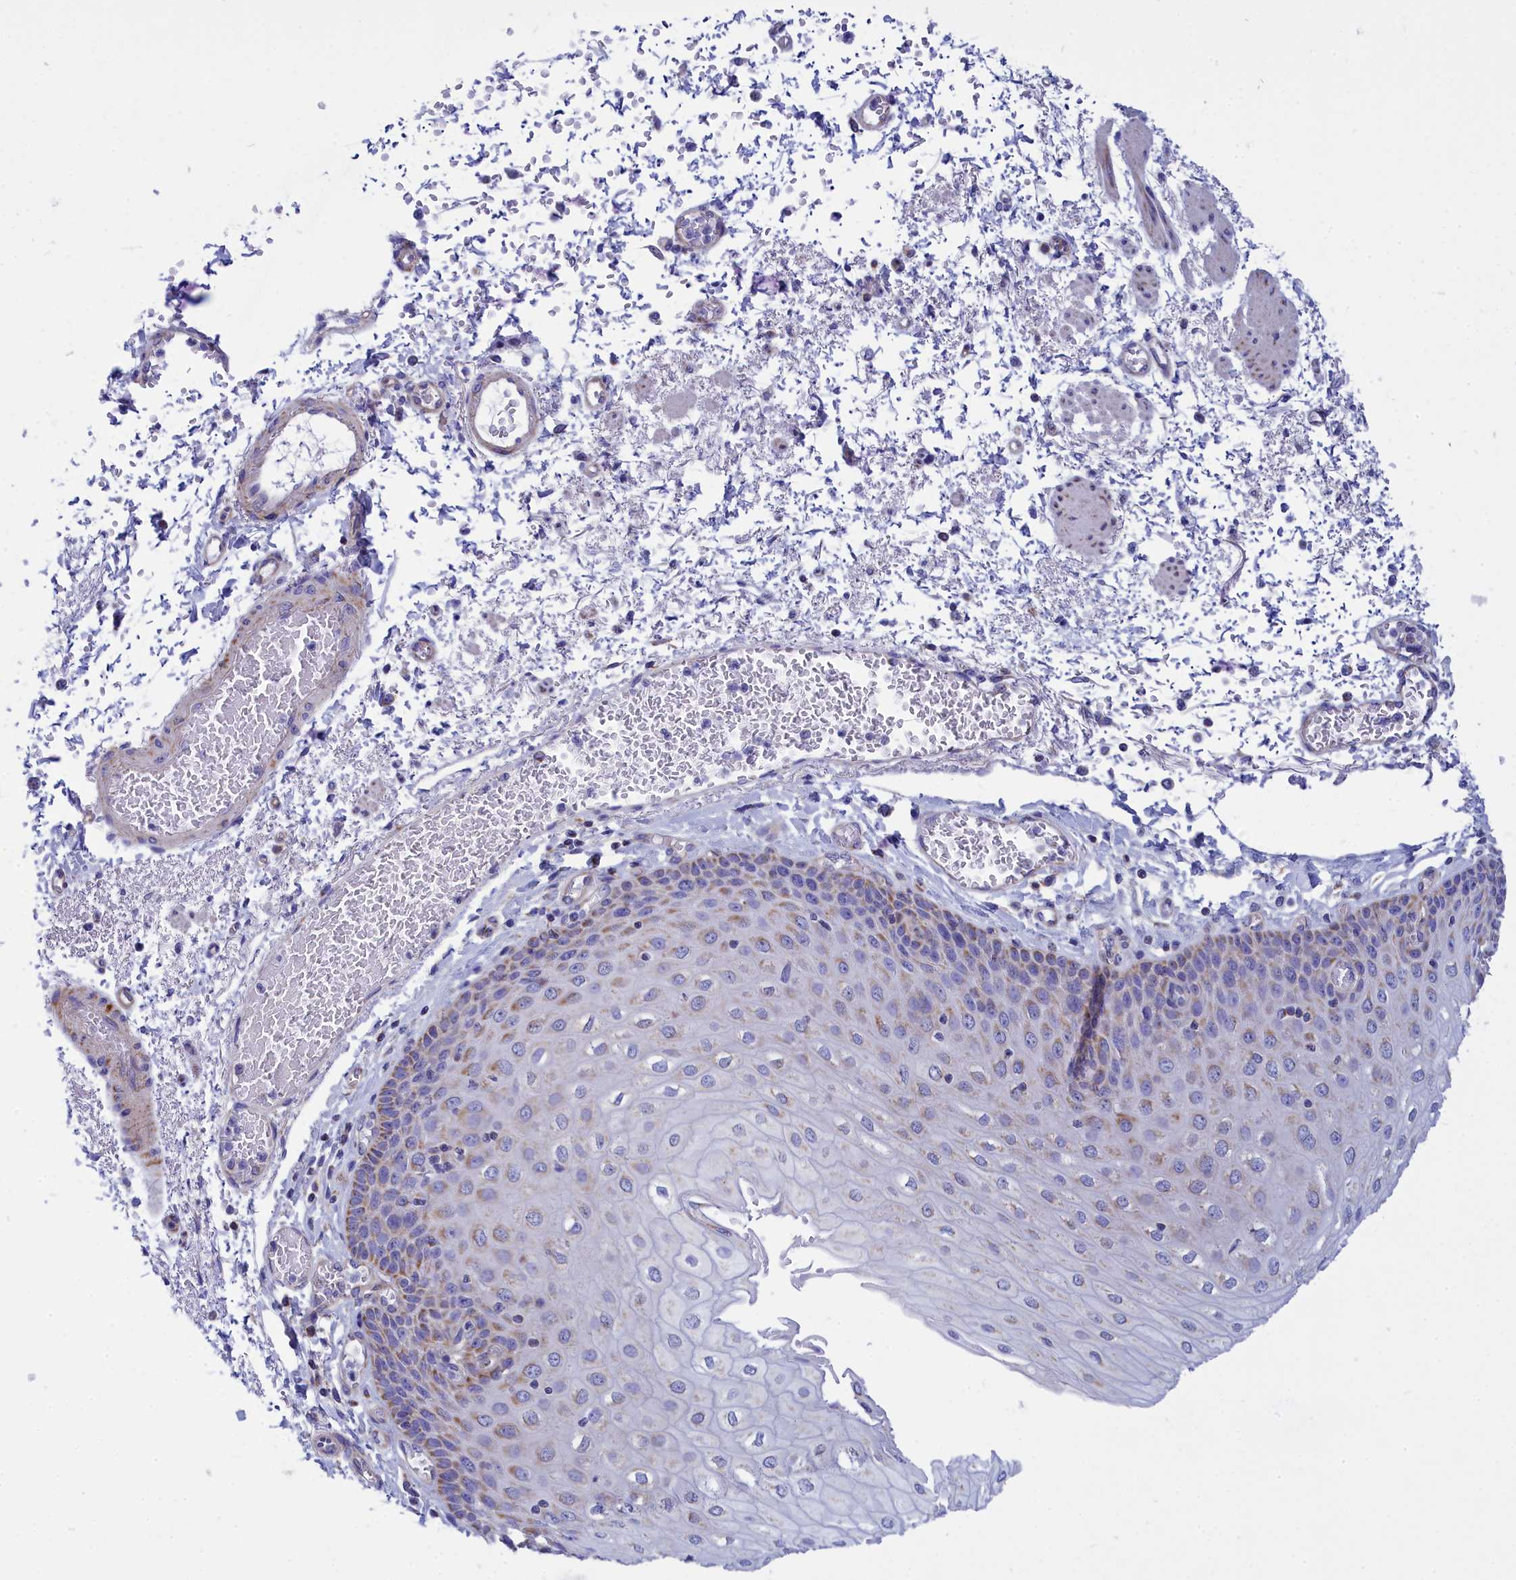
{"staining": {"intensity": "moderate", "quantity": "25%-75%", "location": "cytoplasmic/membranous"}, "tissue": "esophagus", "cell_type": "Squamous epithelial cells", "image_type": "normal", "snomed": [{"axis": "morphology", "description": "Normal tissue, NOS"}, {"axis": "topography", "description": "Esophagus"}], "caption": "This is an image of immunohistochemistry staining of normal esophagus, which shows moderate expression in the cytoplasmic/membranous of squamous epithelial cells.", "gene": "CCRL2", "patient": {"sex": "male", "age": 81}}